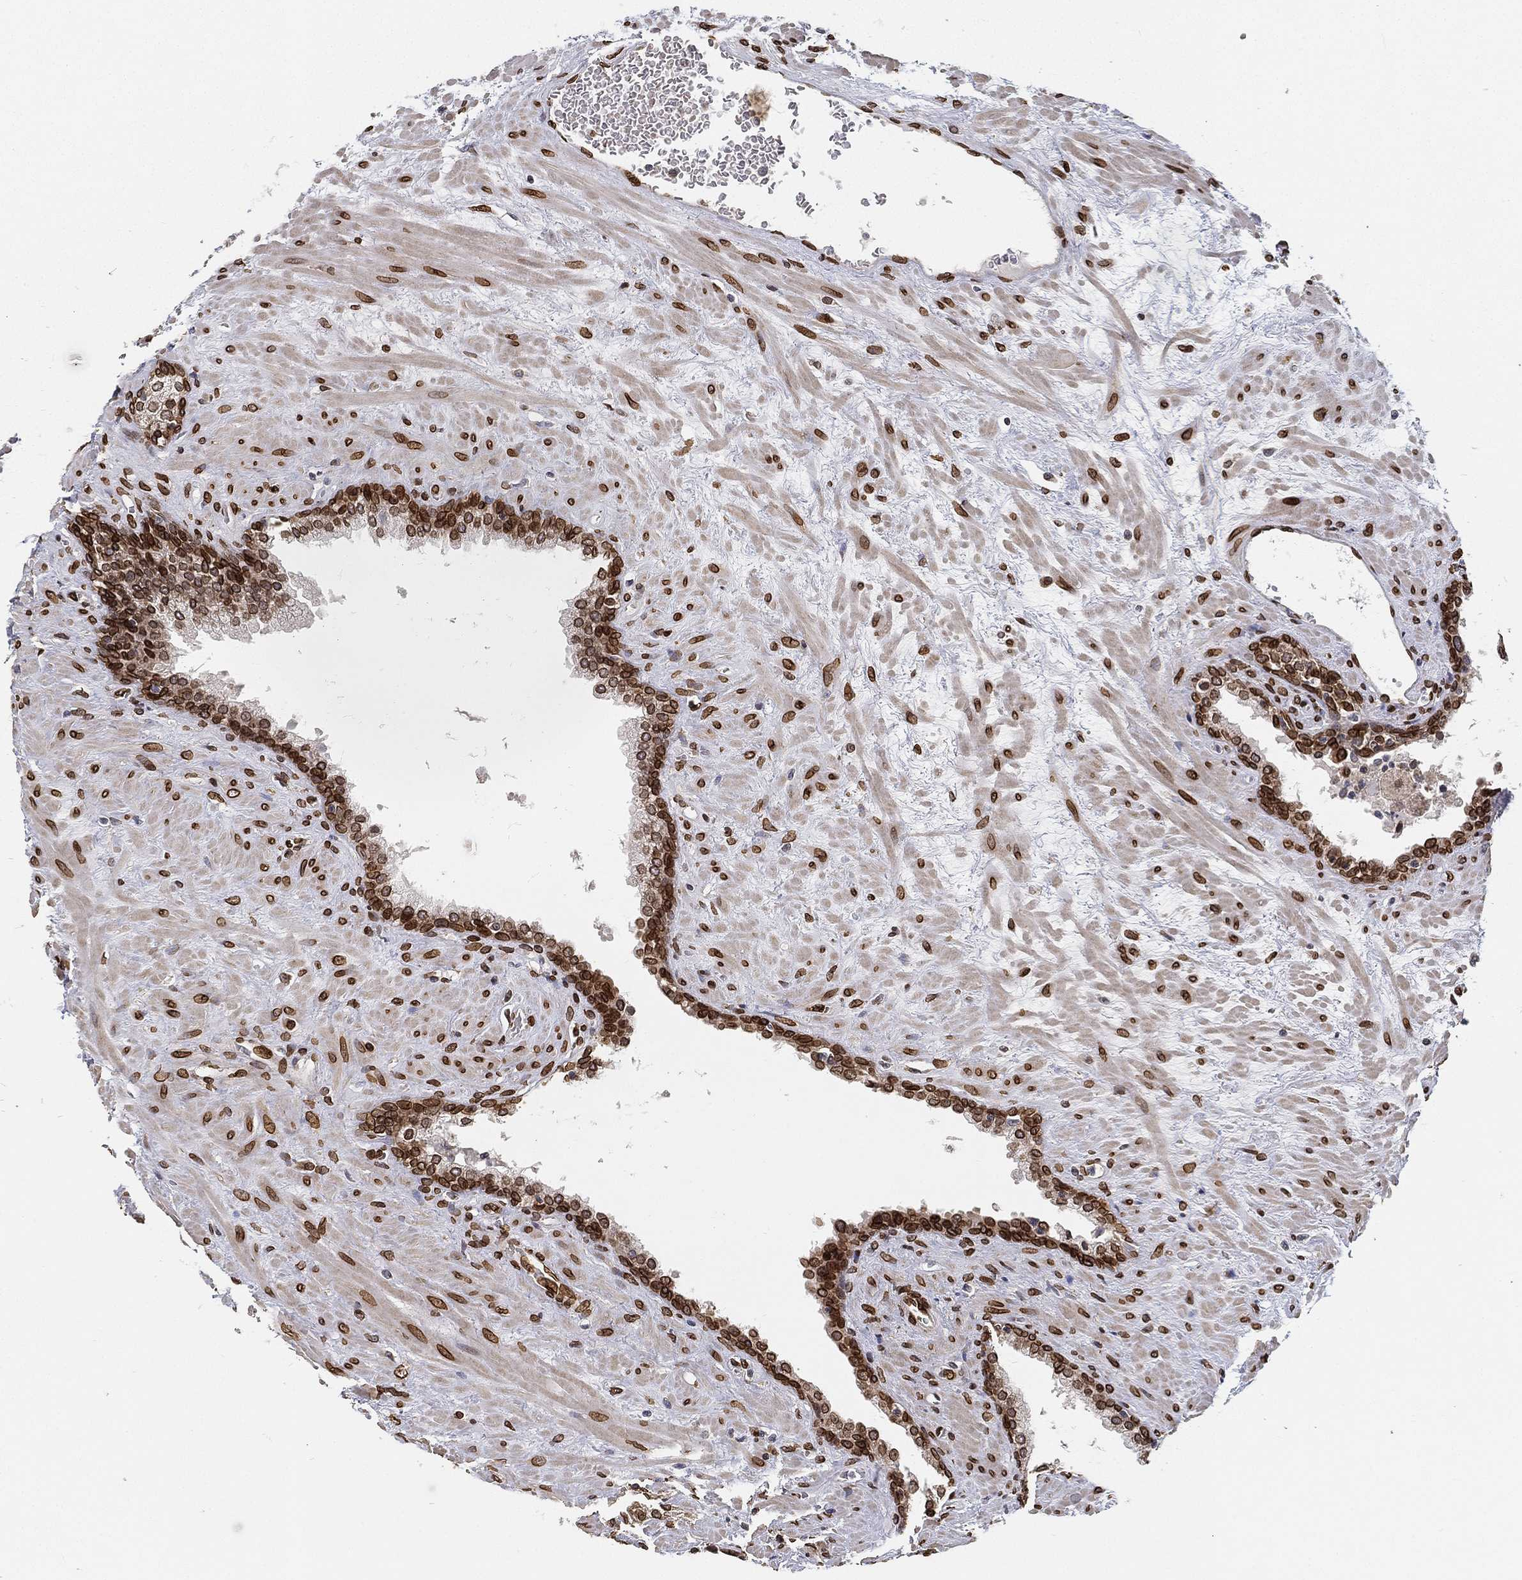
{"staining": {"intensity": "strong", "quantity": ">75%", "location": "cytoplasmic/membranous,nuclear"}, "tissue": "prostate", "cell_type": "Glandular cells", "image_type": "normal", "snomed": [{"axis": "morphology", "description": "Normal tissue, NOS"}, {"axis": "topography", "description": "Prostate"}], "caption": "Immunohistochemistry photomicrograph of benign human prostate stained for a protein (brown), which shows high levels of strong cytoplasmic/membranous,nuclear positivity in approximately >75% of glandular cells.", "gene": "PALB2", "patient": {"sex": "male", "age": 63}}